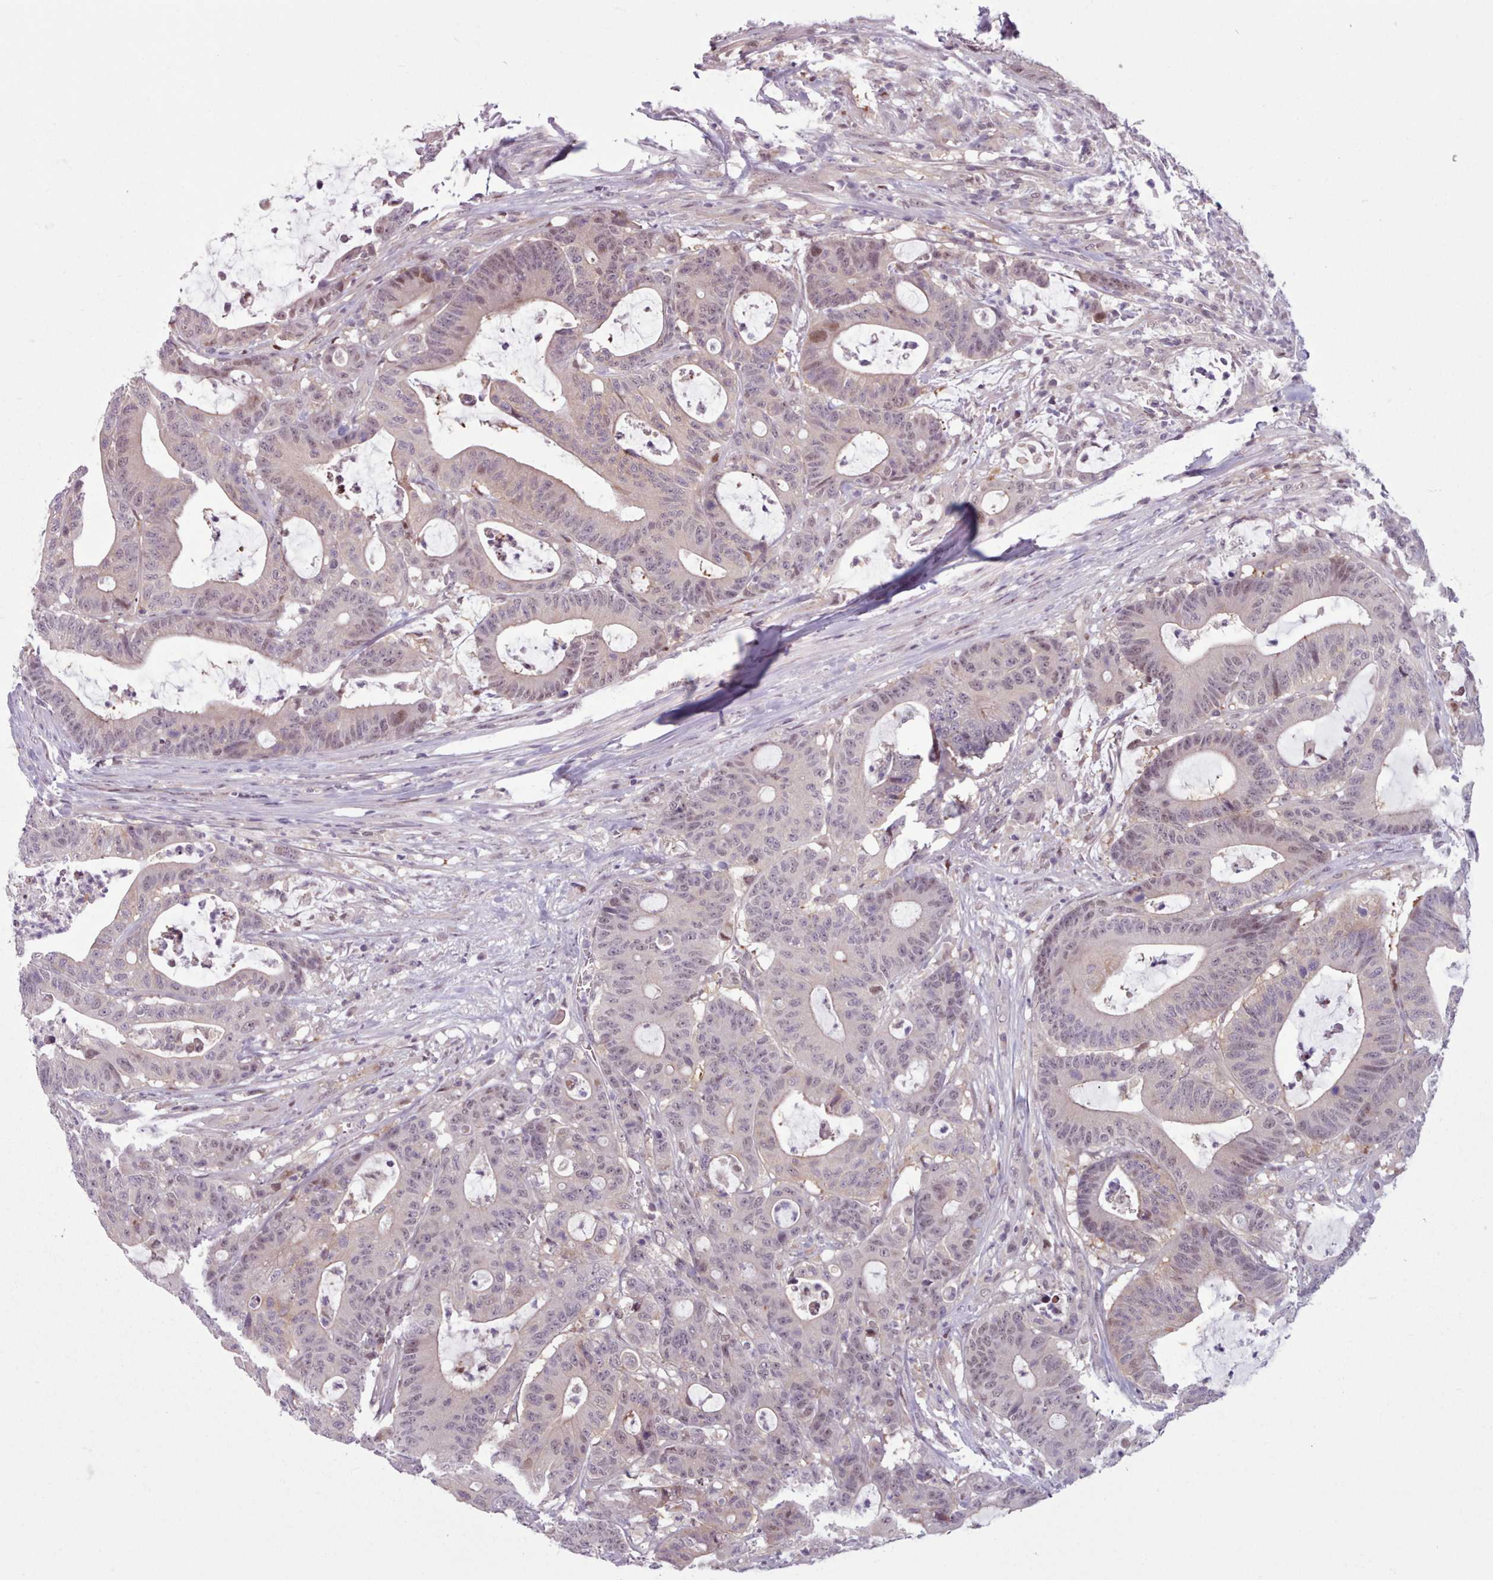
{"staining": {"intensity": "moderate", "quantity": "<25%", "location": "nuclear"}, "tissue": "colorectal cancer", "cell_type": "Tumor cells", "image_type": "cancer", "snomed": [{"axis": "morphology", "description": "Adenocarcinoma, NOS"}, {"axis": "topography", "description": "Colon"}], "caption": "Immunohistochemistry (IHC) (DAB) staining of human colorectal cancer (adenocarcinoma) exhibits moderate nuclear protein expression in about <25% of tumor cells.", "gene": "KBTBD7", "patient": {"sex": "female", "age": 84}}